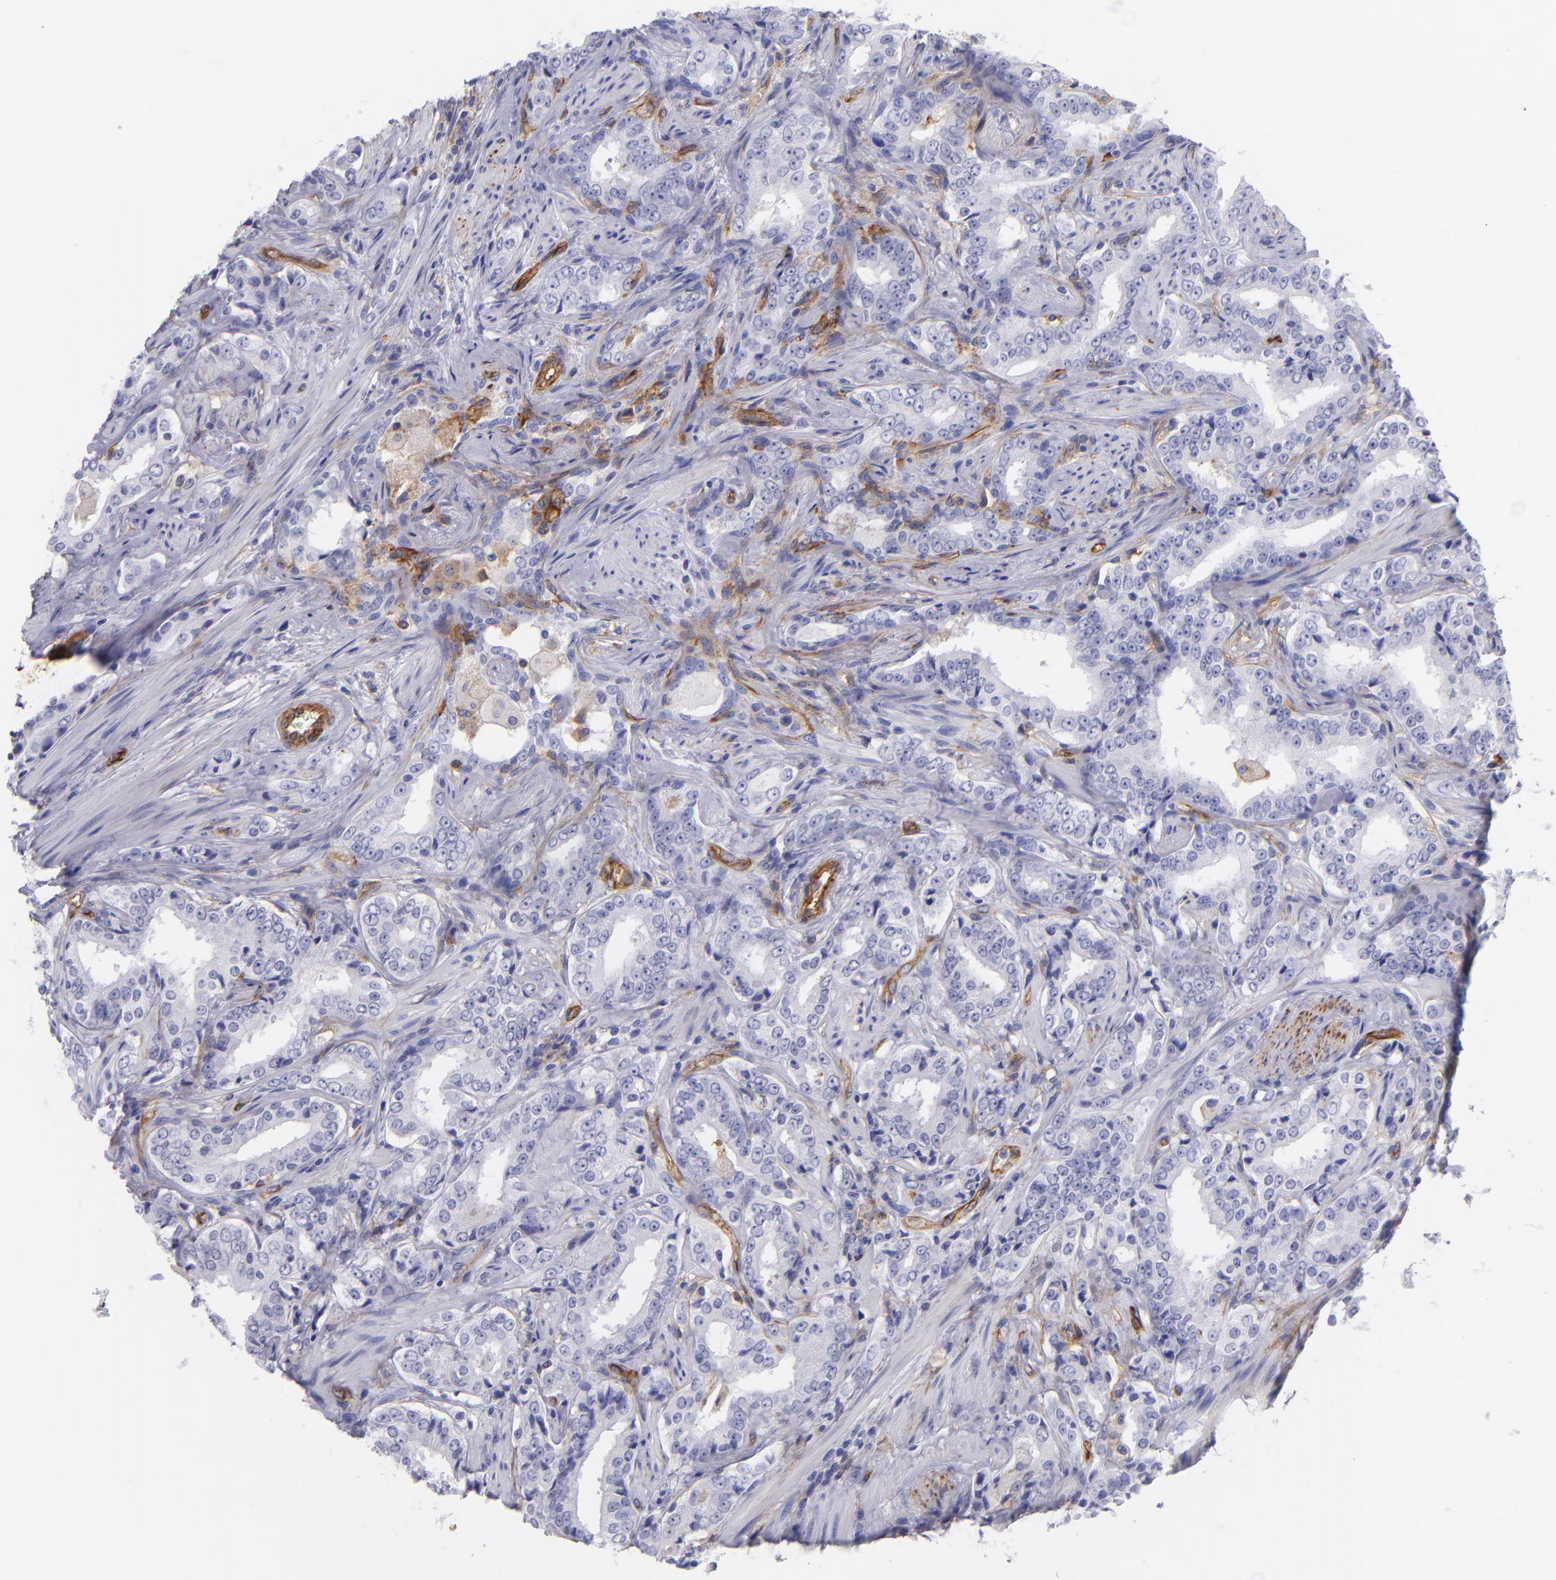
{"staining": {"intensity": "negative", "quantity": "none", "location": "none"}, "tissue": "prostate cancer", "cell_type": "Tumor cells", "image_type": "cancer", "snomed": [{"axis": "morphology", "description": "Adenocarcinoma, Medium grade"}, {"axis": "topography", "description": "Prostate"}], "caption": "DAB immunohistochemical staining of human adenocarcinoma (medium-grade) (prostate) shows no significant expression in tumor cells.", "gene": "ENTPD1", "patient": {"sex": "male", "age": 60}}